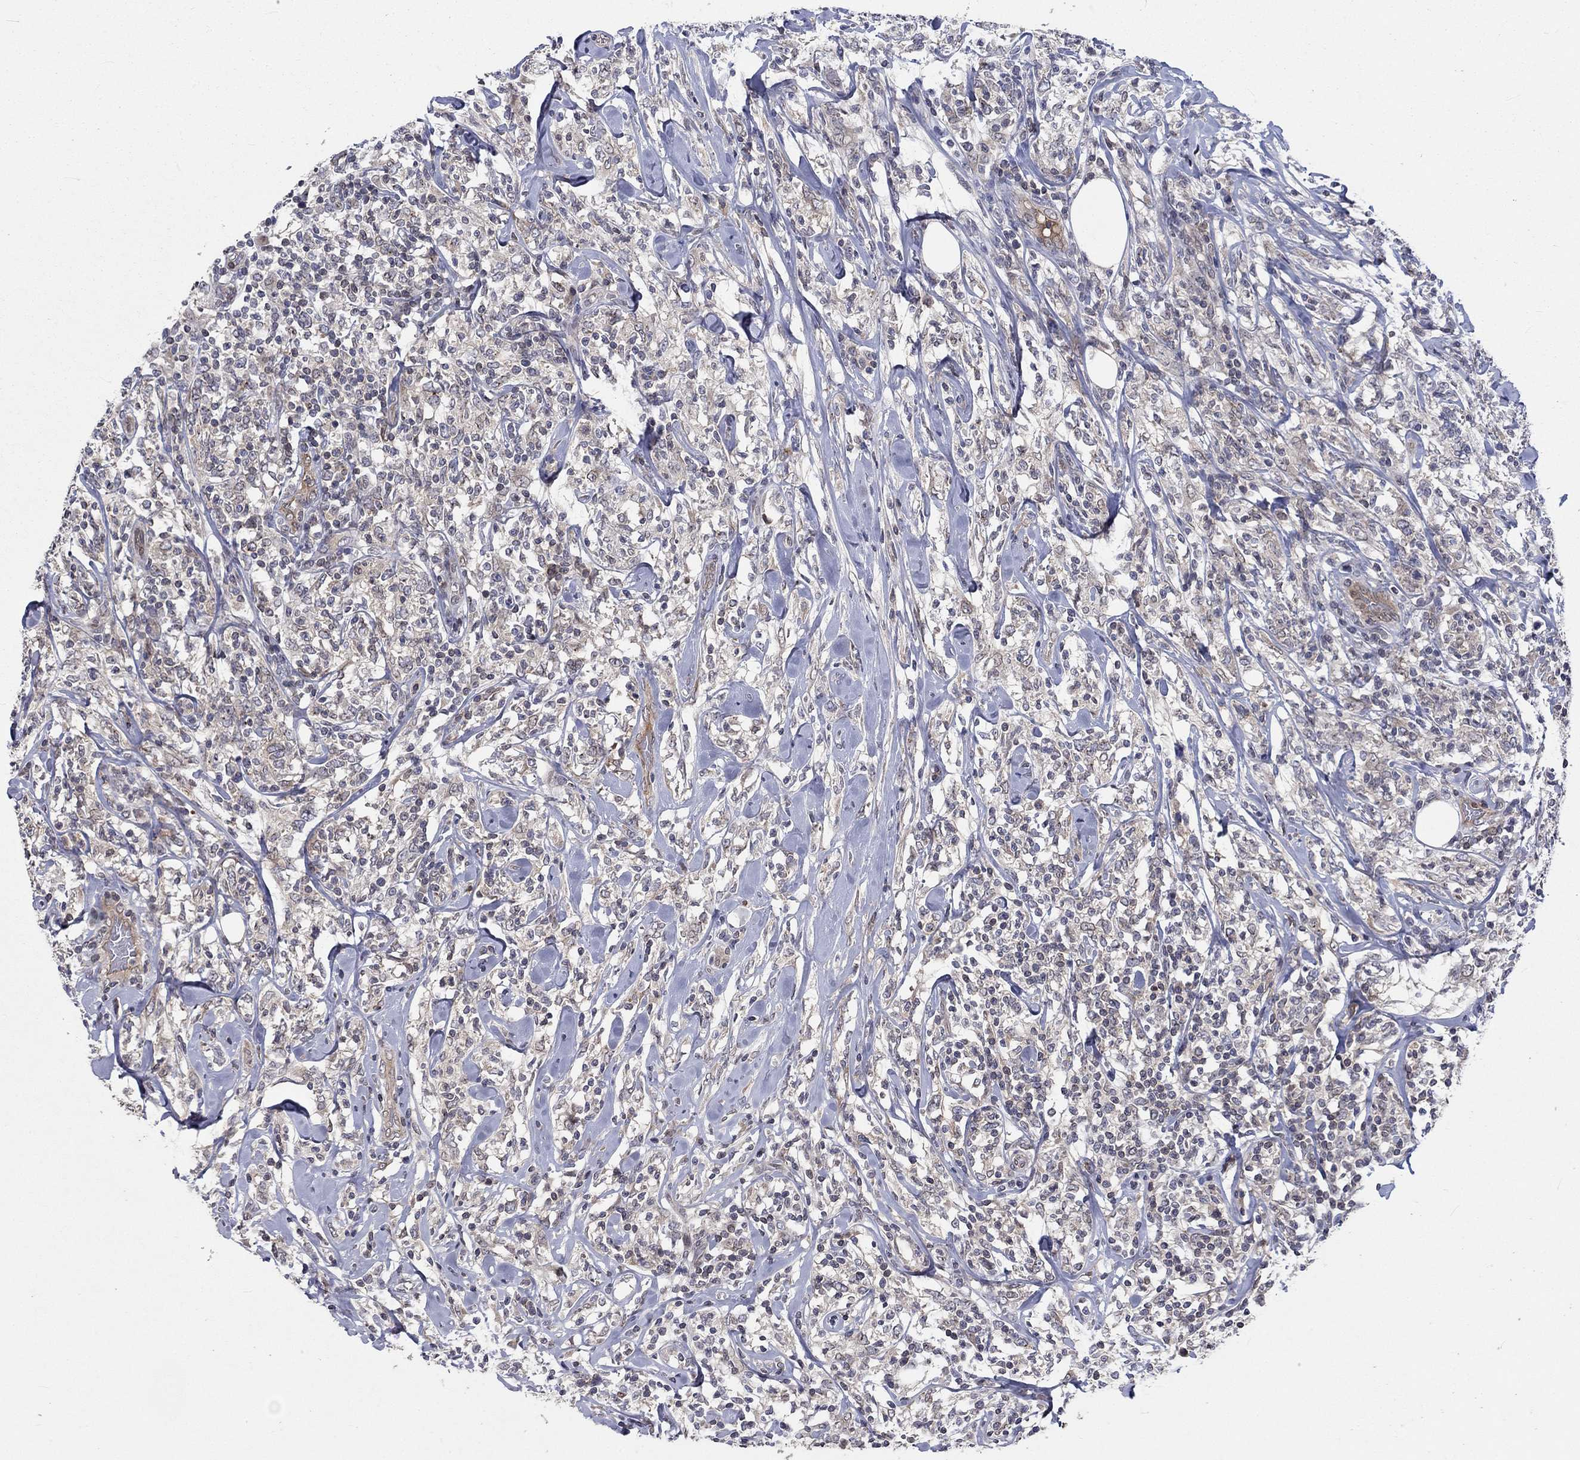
{"staining": {"intensity": "negative", "quantity": "none", "location": "none"}, "tissue": "lymphoma", "cell_type": "Tumor cells", "image_type": "cancer", "snomed": [{"axis": "morphology", "description": "Malignant lymphoma, non-Hodgkin's type, High grade"}, {"axis": "topography", "description": "Lymph node"}], "caption": "This is an immunohistochemistry micrograph of high-grade malignant lymphoma, non-Hodgkin's type. There is no expression in tumor cells.", "gene": "CETN3", "patient": {"sex": "female", "age": 84}}